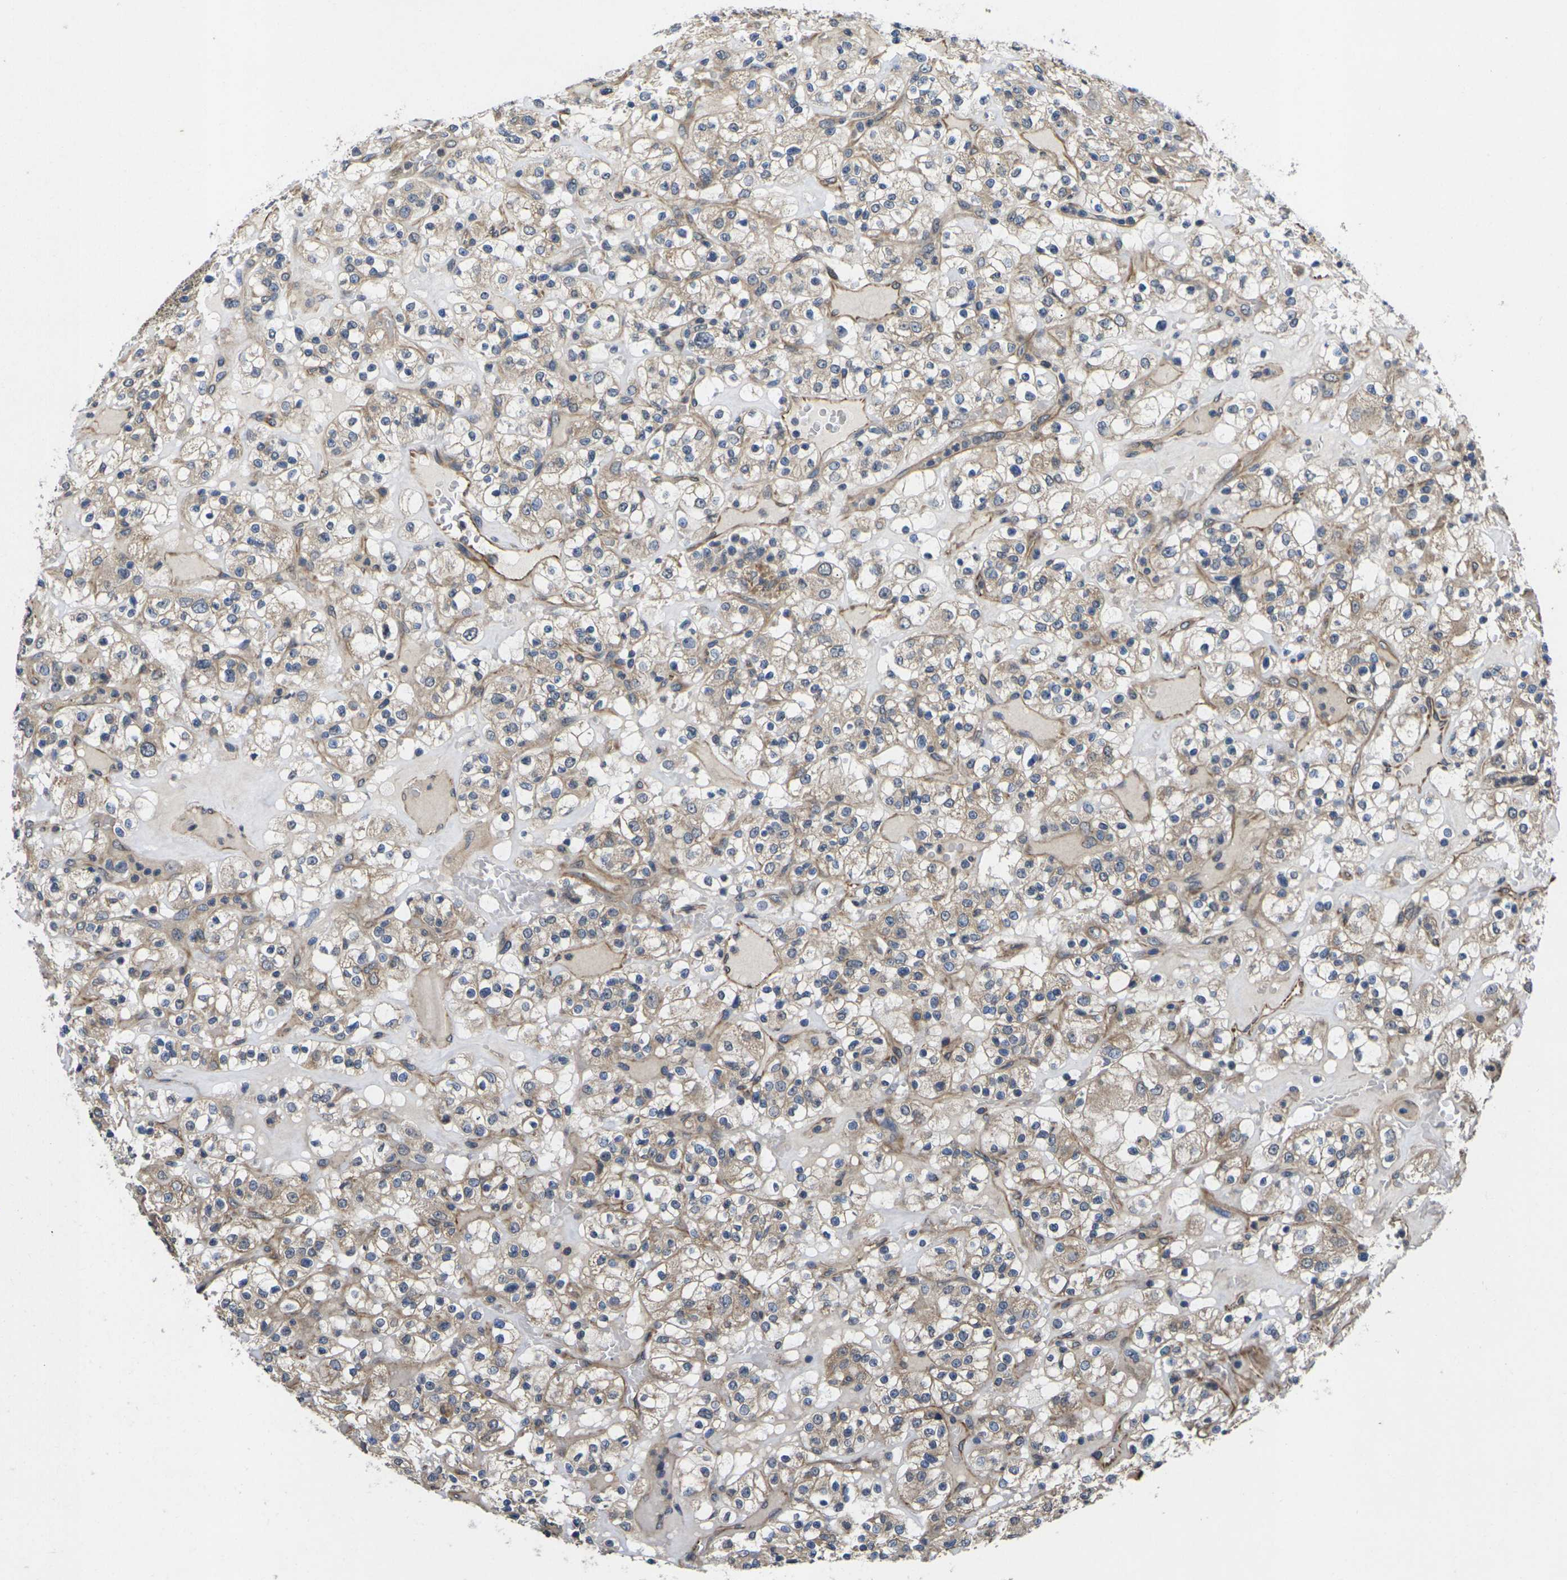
{"staining": {"intensity": "moderate", "quantity": ">75%", "location": "cytoplasmic/membranous"}, "tissue": "renal cancer", "cell_type": "Tumor cells", "image_type": "cancer", "snomed": [{"axis": "morphology", "description": "Normal tissue, NOS"}, {"axis": "morphology", "description": "Adenocarcinoma, NOS"}, {"axis": "topography", "description": "Kidney"}], "caption": "Moderate cytoplasmic/membranous expression for a protein is identified in about >75% of tumor cells of renal cancer using IHC.", "gene": "DKK2", "patient": {"sex": "female", "age": 72}}